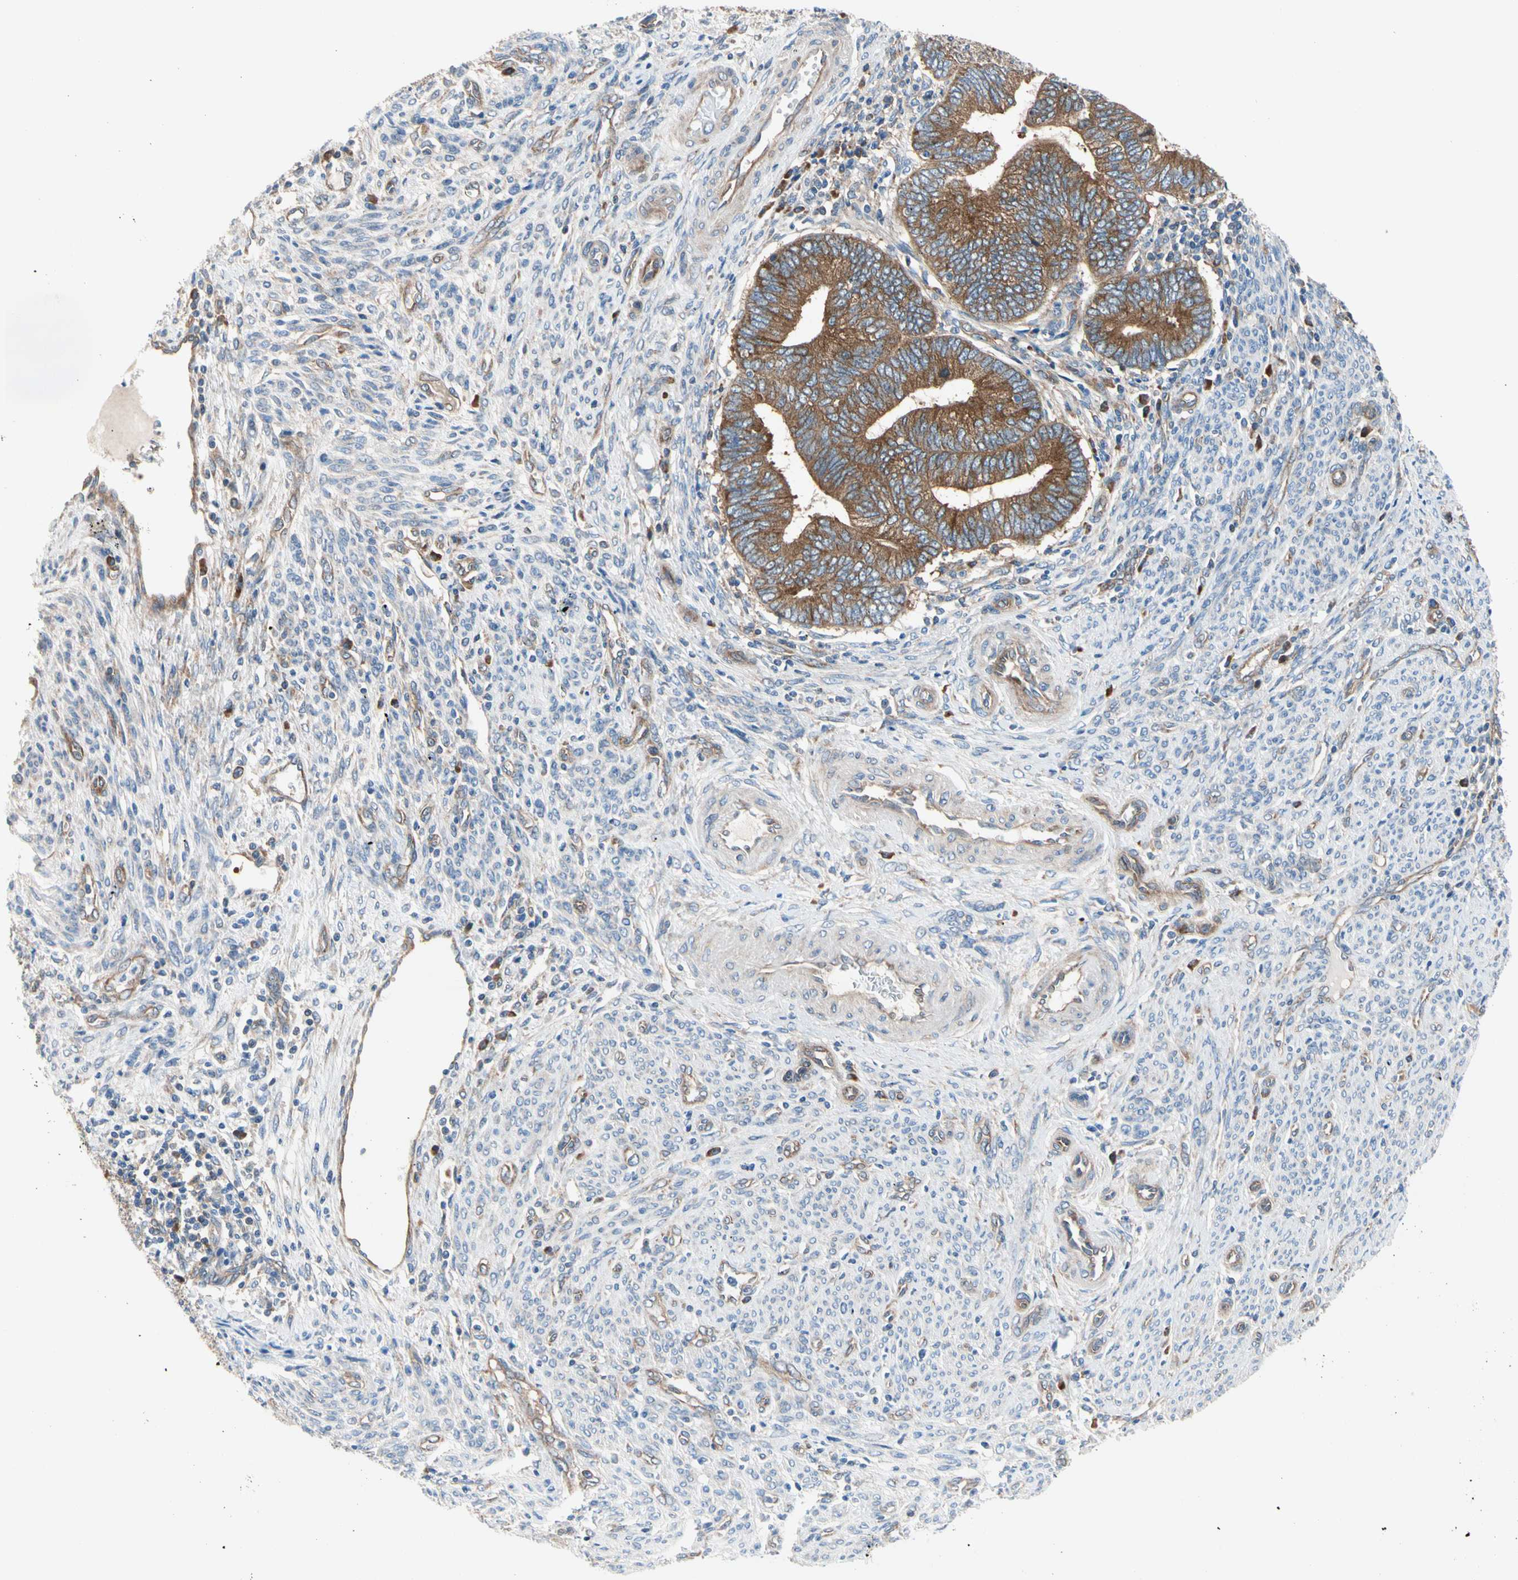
{"staining": {"intensity": "strong", "quantity": ">75%", "location": "cytoplasmic/membranous"}, "tissue": "endometrial cancer", "cell_type": "Tumor cells", "image_type": "cancer", "snomed": [{"axis": "morphology", "description": "Adenocarcinoma, NOS"}, {"axis": "topography", "description": "Uterus"}, {"axis": "topography", "description": "Endometrium"}], "caption": "Adenocarcinoma (endometrial) was stained to show a protein in brown. There is high levels of strong cytoplasmic/membranous staining in approximately >75% of tumor cells.", "gene": "GPHN", "patient": {"sex": "female", "age": 70}}